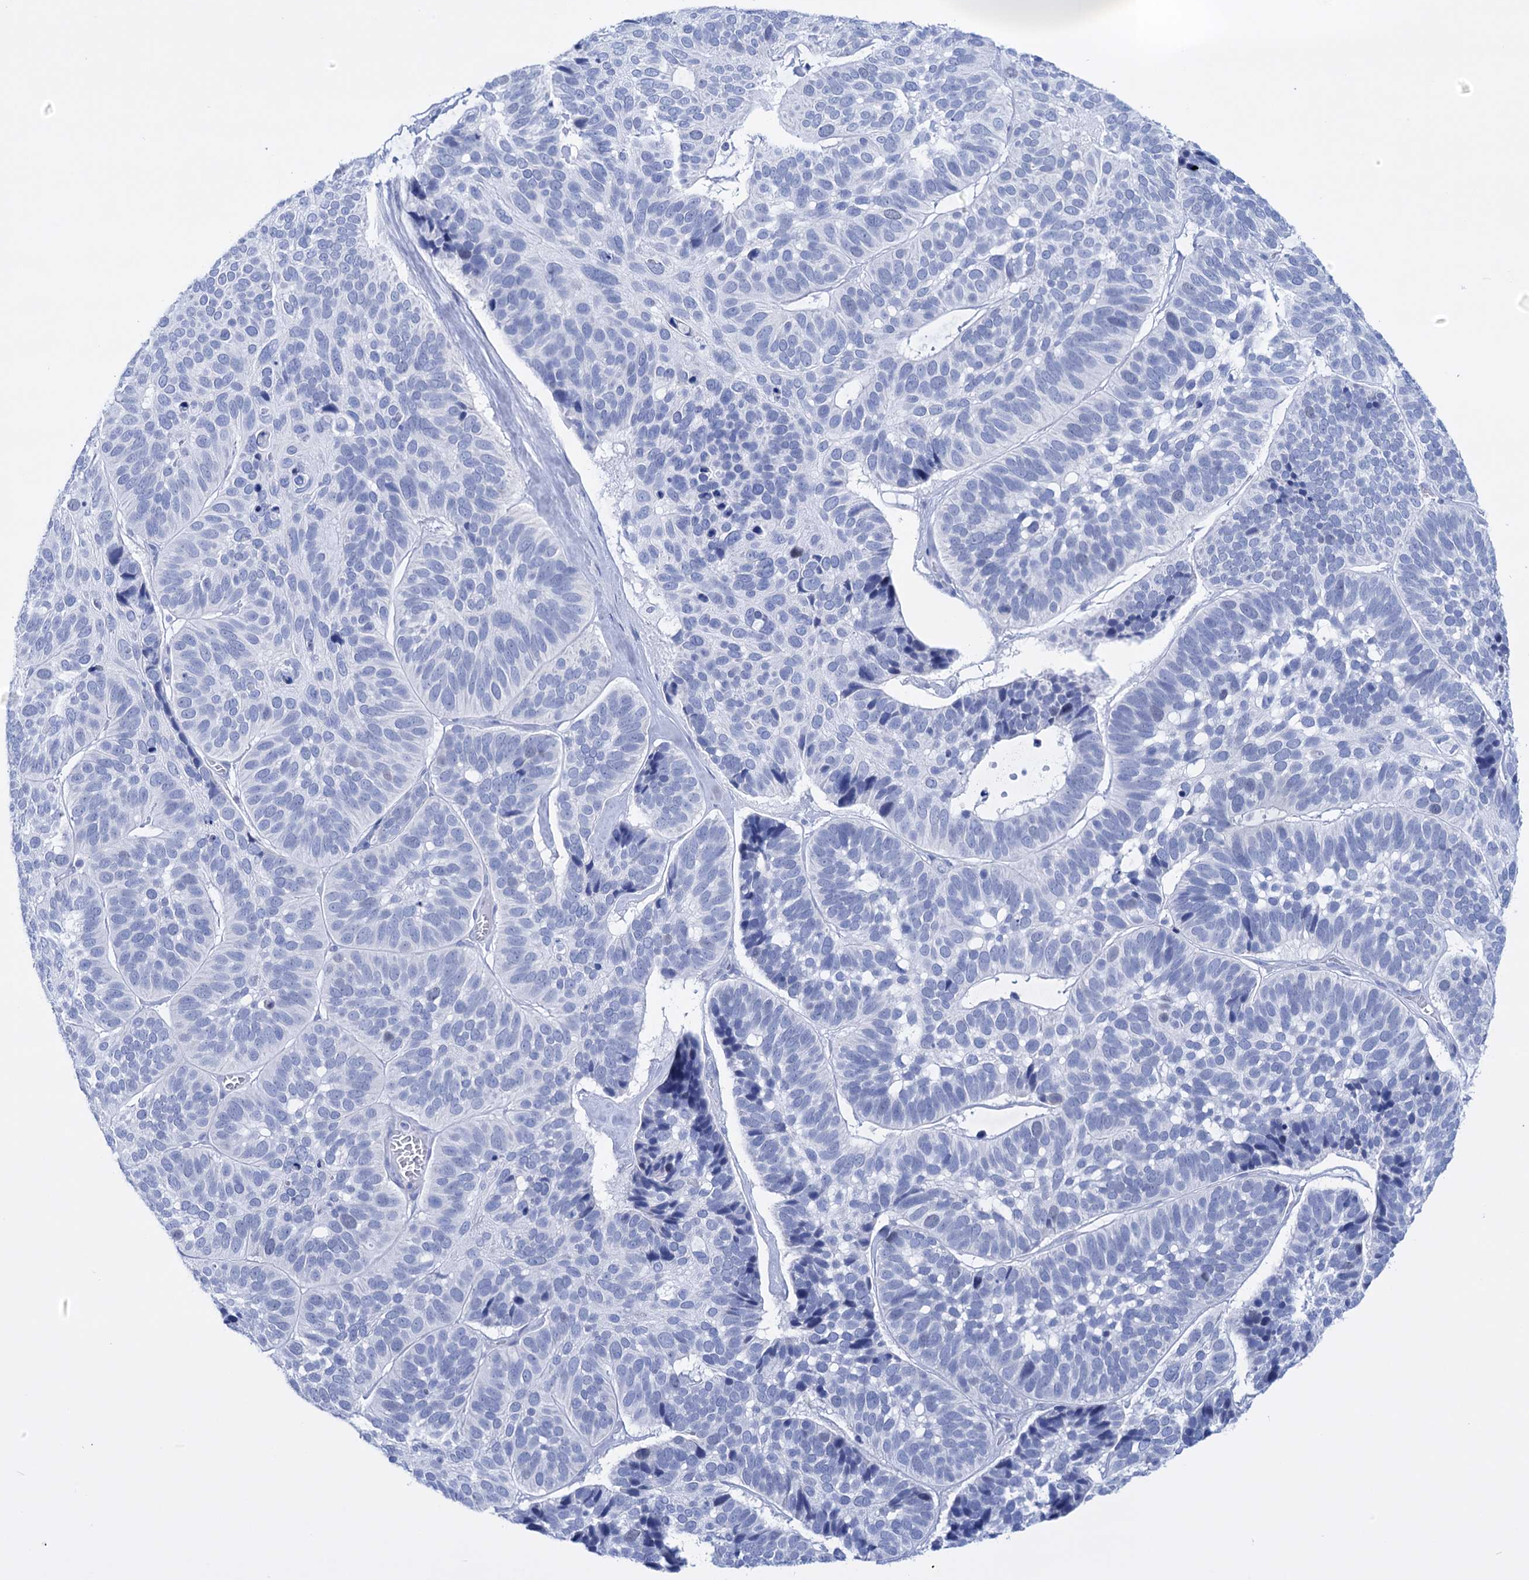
{"staining": {"intensity": "negative", "quantity": "none", "location": "none"}, "tissue": "skin cancer", "cell_type": "Tumor cells", "image_type": "cancer", "snomed": [{"axis": "morphology", "description": "Basal cell carcinoma"}, {"axis": "topography", "description": "Skin"}], "caption": "DAB immunohistochemical staining of human skin basal cell carcinoma shows no significant positivity in tumor cells.", "gene": "FBXW12", "patient": {"sex": "male", "age": 62}}